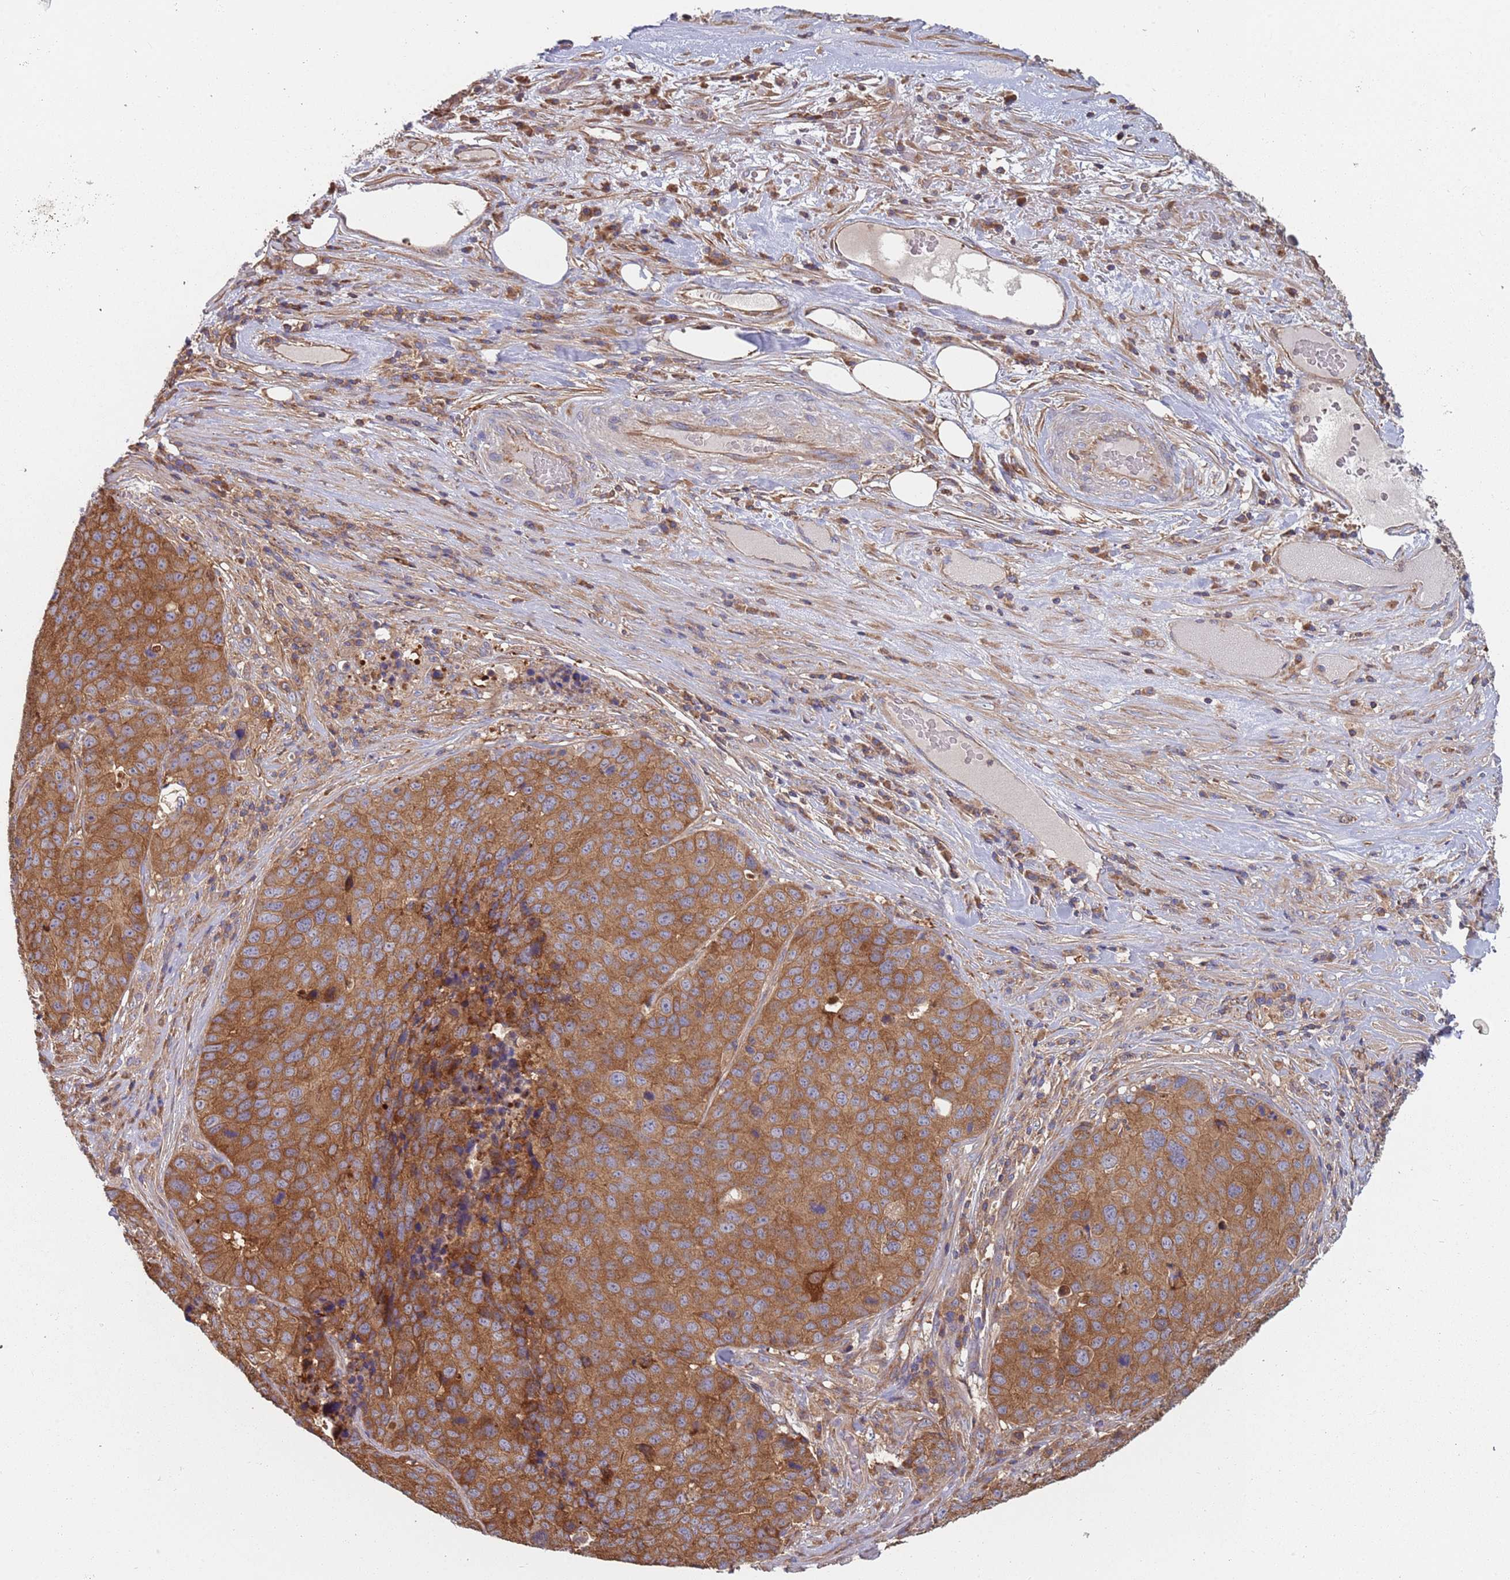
{"staining": {"intensity": "moderate", "quantity": ">75%", "location": "cytoplasmic/membranous"}, "tissue": "stomach cancer", "cell_type": "Tumor cells", "image_type": "cancer", "snomed": [{"axis": "morphology", "description": "Adenocarcinoma, NOS"}, {"axis": "topography", "description": "Stomach"}], "caption": "This is a histology image of IHC staining of stomach cancer, which shows moderate expression in the cytoplasmic/membranous of tumor cells.", "gene": "GDI2", "patient": {"sex": "male", "age": 71}}